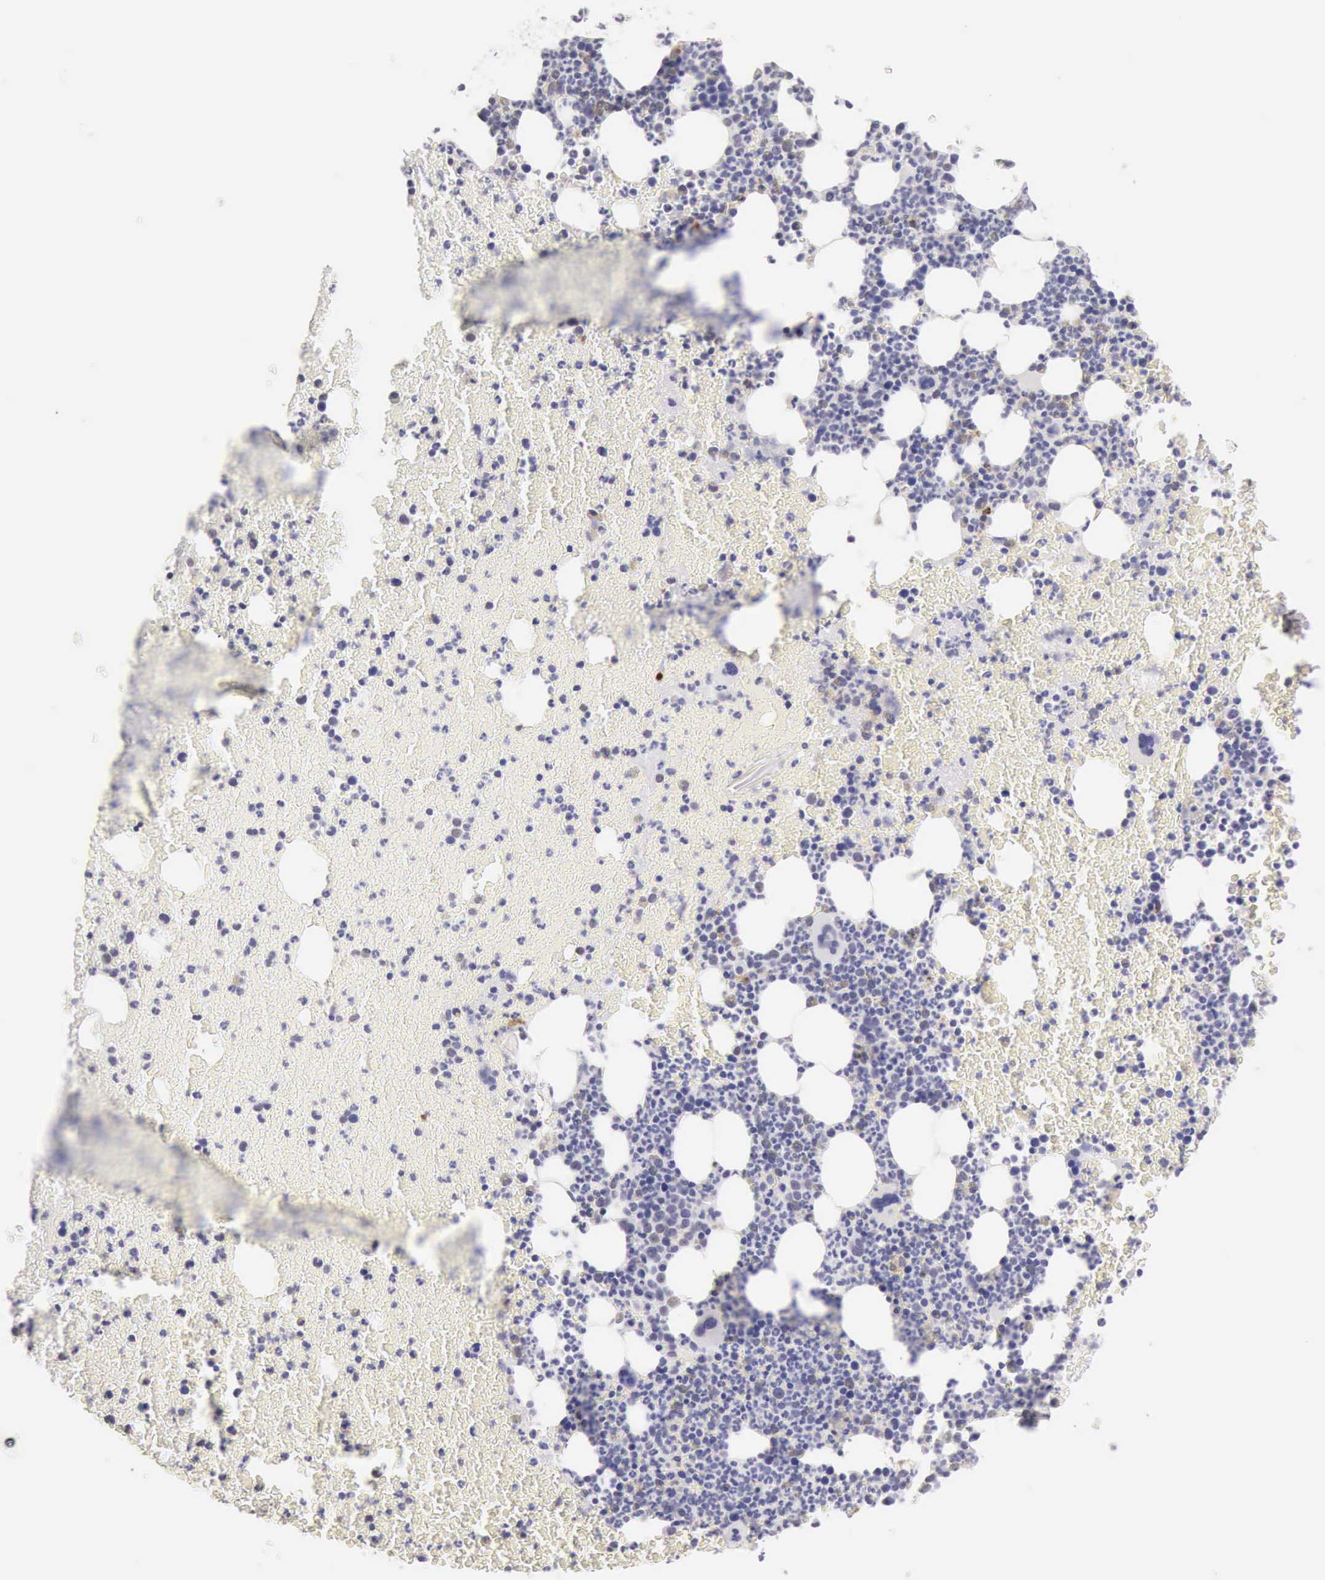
{"staining": {"intensity": "negative", "quantity": "none", "location": "none"}, "tissue": "bone marrow", "cell_type": "Hematopoietic cells", "image_type": "normal", "snomed": [{"axis": "morphology", "description": "Normal tissue, NOS"}, {"axis": "topography", "description": "Bone marrow"}], "caption": "This photomicrograph is of unremarkable bone marrow stained with immunohistochemistry to label a protein in brown with the nuclei are counter-stained blue. There is no positivity in hematopoietic cells.", "gene": "RNASE1", "patient": {"sex": "female", "age": 52}}